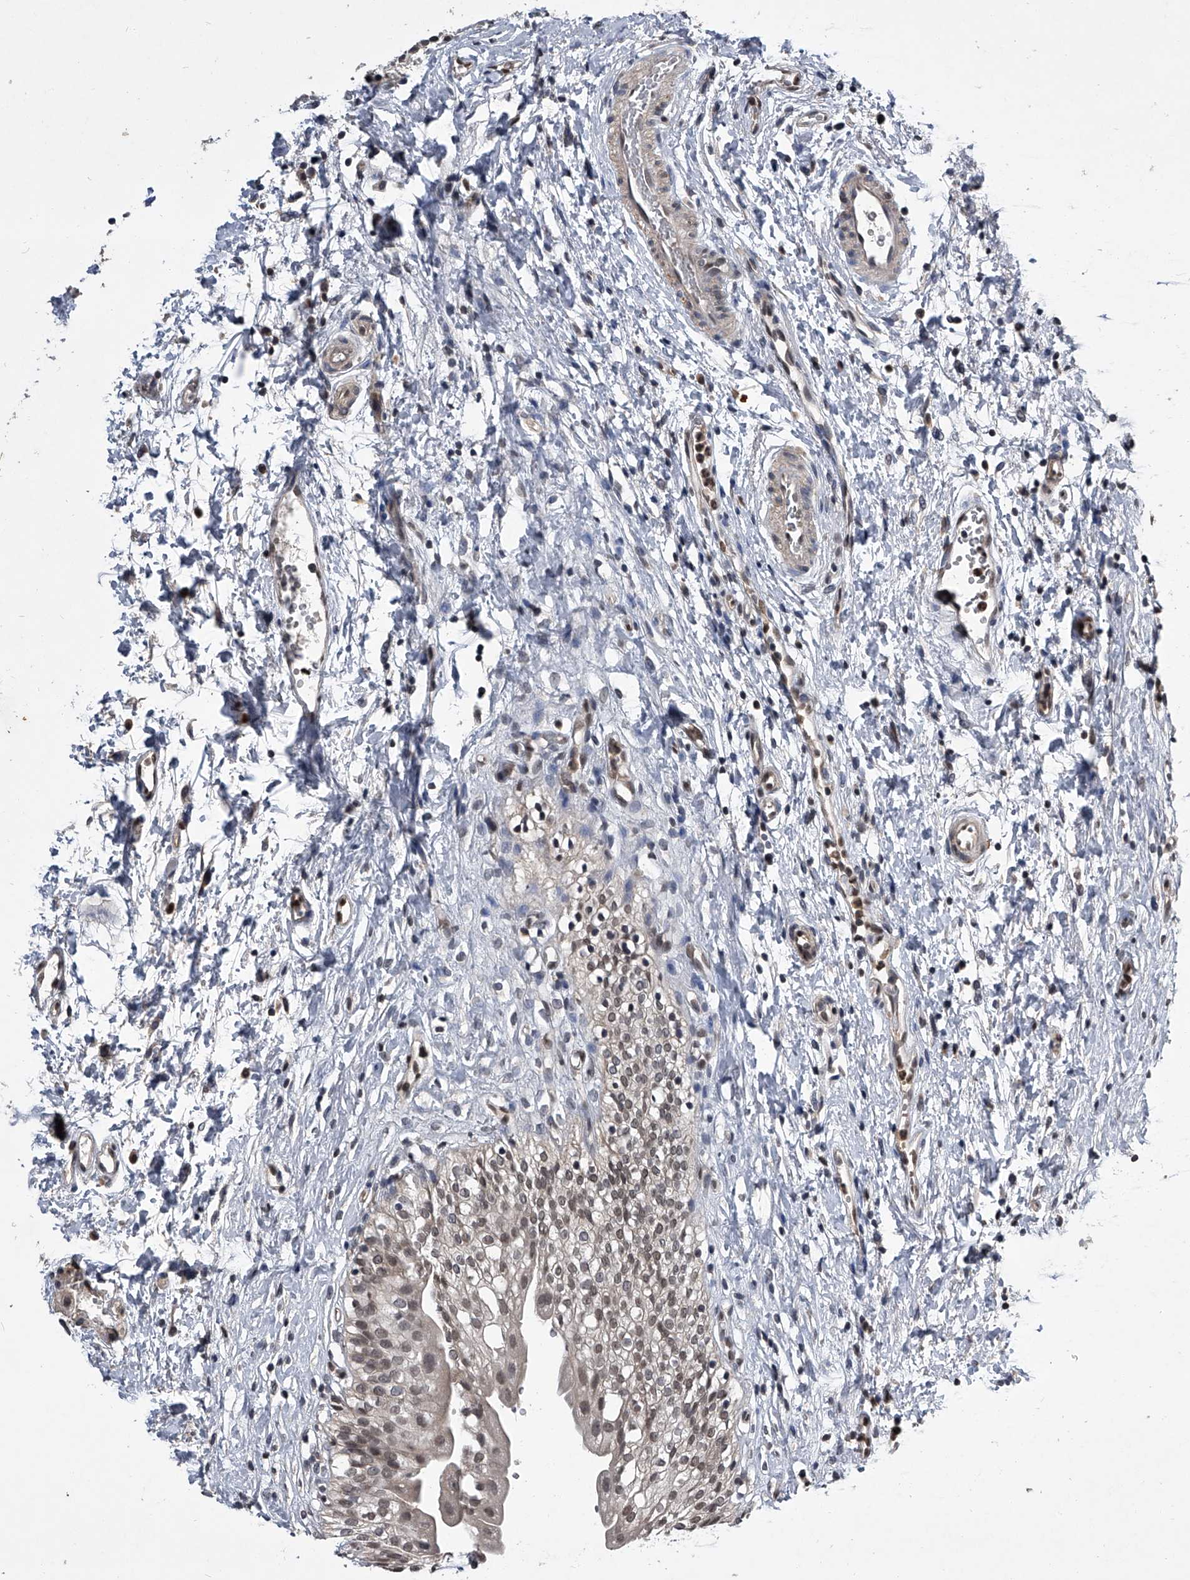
{"staining": {"intensity": "moderate", "quantity": ">75%", "location": "cytoplasmic/membranous,nuclear"}, "tissue": "urinary bladder", "cell_type": "Urothelial cells", "image_type": "normal", "snomed": [{"axis": "morphology", "description": "Normal tissue, NOS"}, {"axis": "topography", "description": "Urinary bladder"}], "caption": "Immunohistochemical staining of normal urinary bladder reveals moderate cytoplasmic/membranous,nuclear protein staining in about >75% of urothelial cells.", "gene": "TSNAX", "patient": {"sex": "male", "age": 51}}